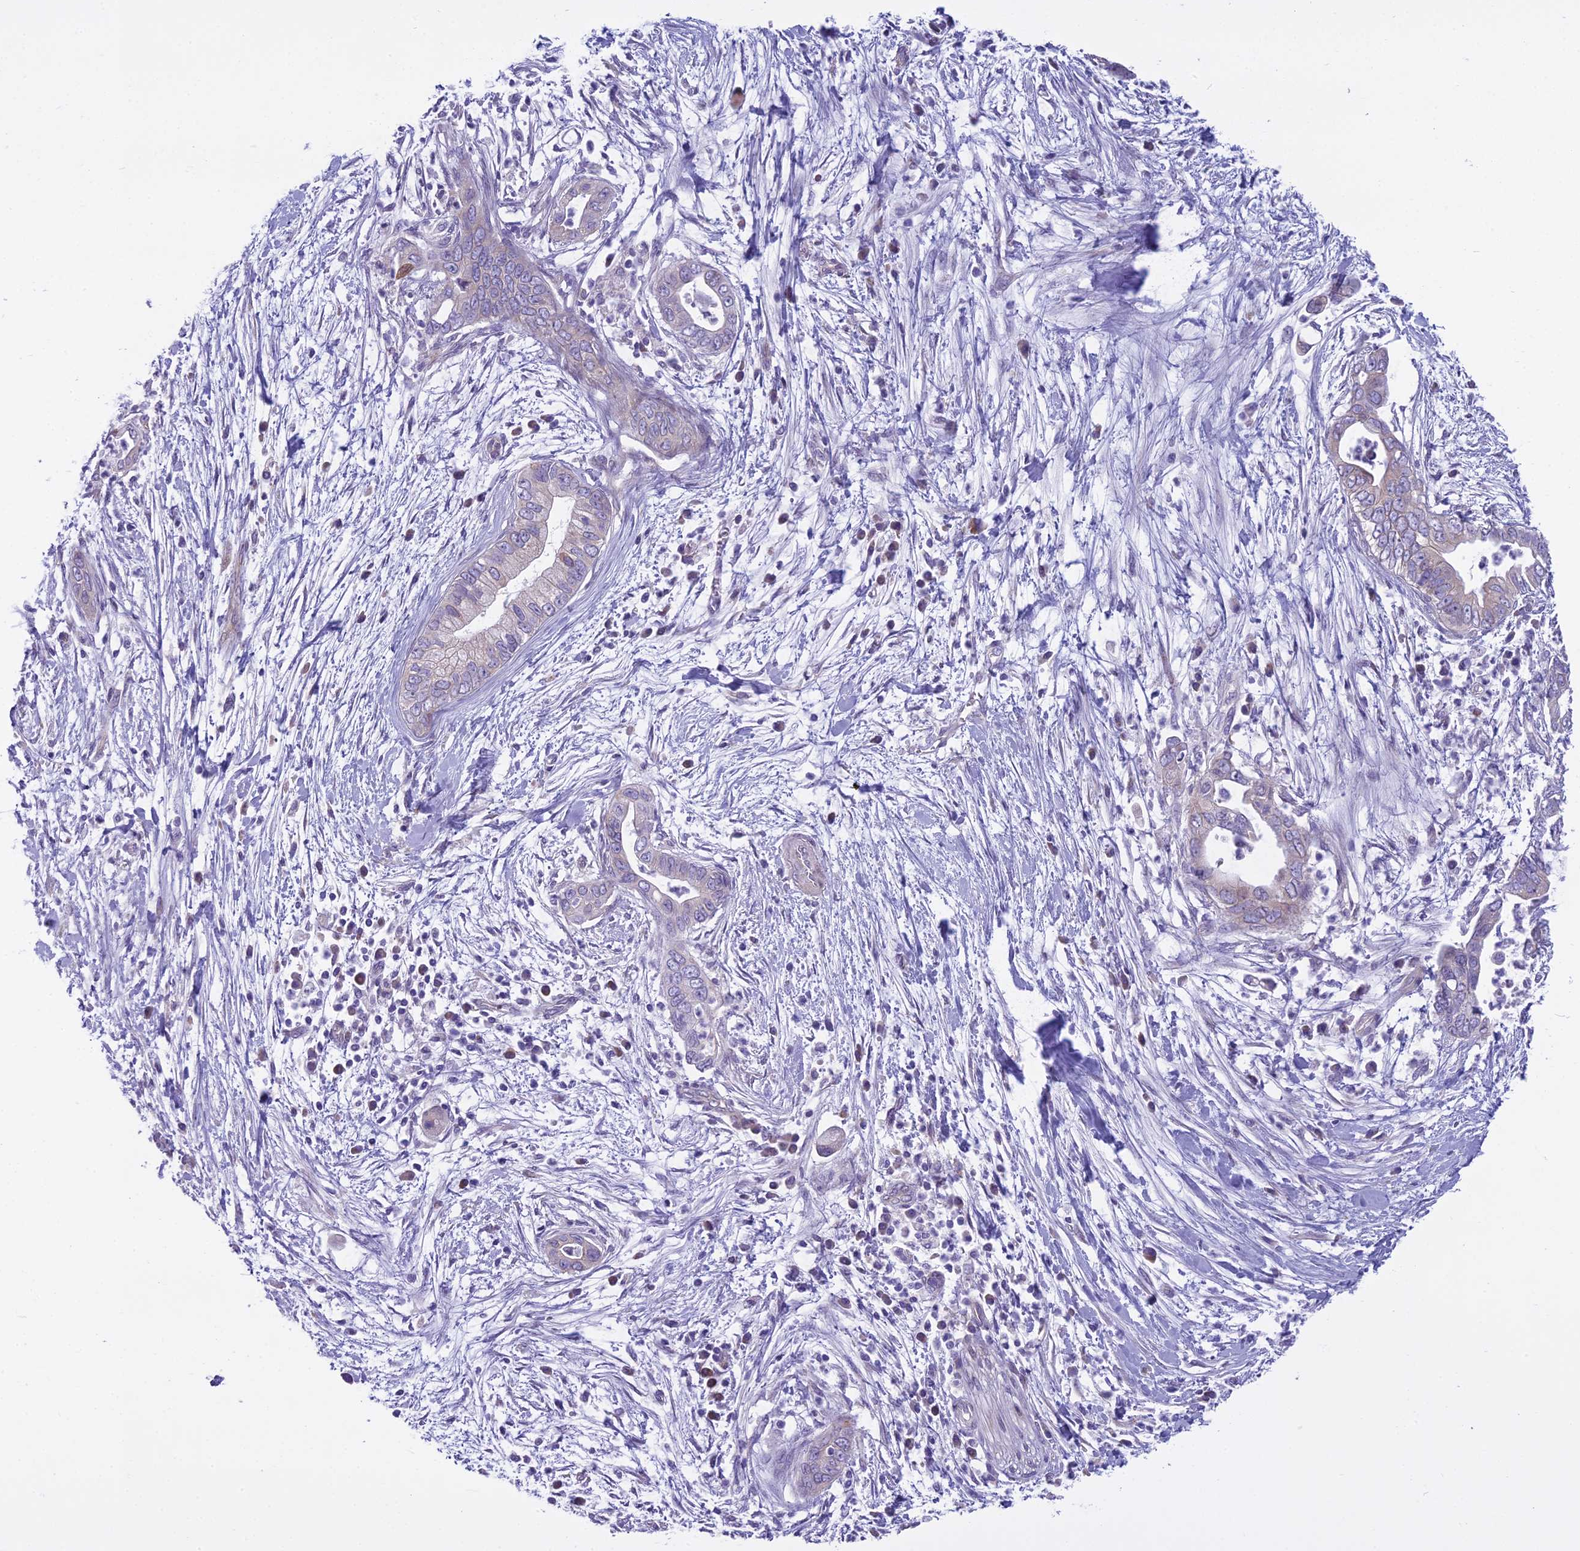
{"staining": {"intensity": "negative", "quantity": "none", "location": "none"}, "tissue": "pancreatic cancer", "cell_type": "Tumor cells", "image_type": "cancer", "snomed": [{"axis": "morphology", "description": "Adenocarcinoma, NOS"}, {"axis": "topography", "description": "Pancreas"}], "caption": "DAB immunohistochemical staining of human adenocarcinoma (pancreatic) displays no significant positivity in tumor cells.", "gene": "PCDHB14", "patient": {"sex": "male", "age": 75}}